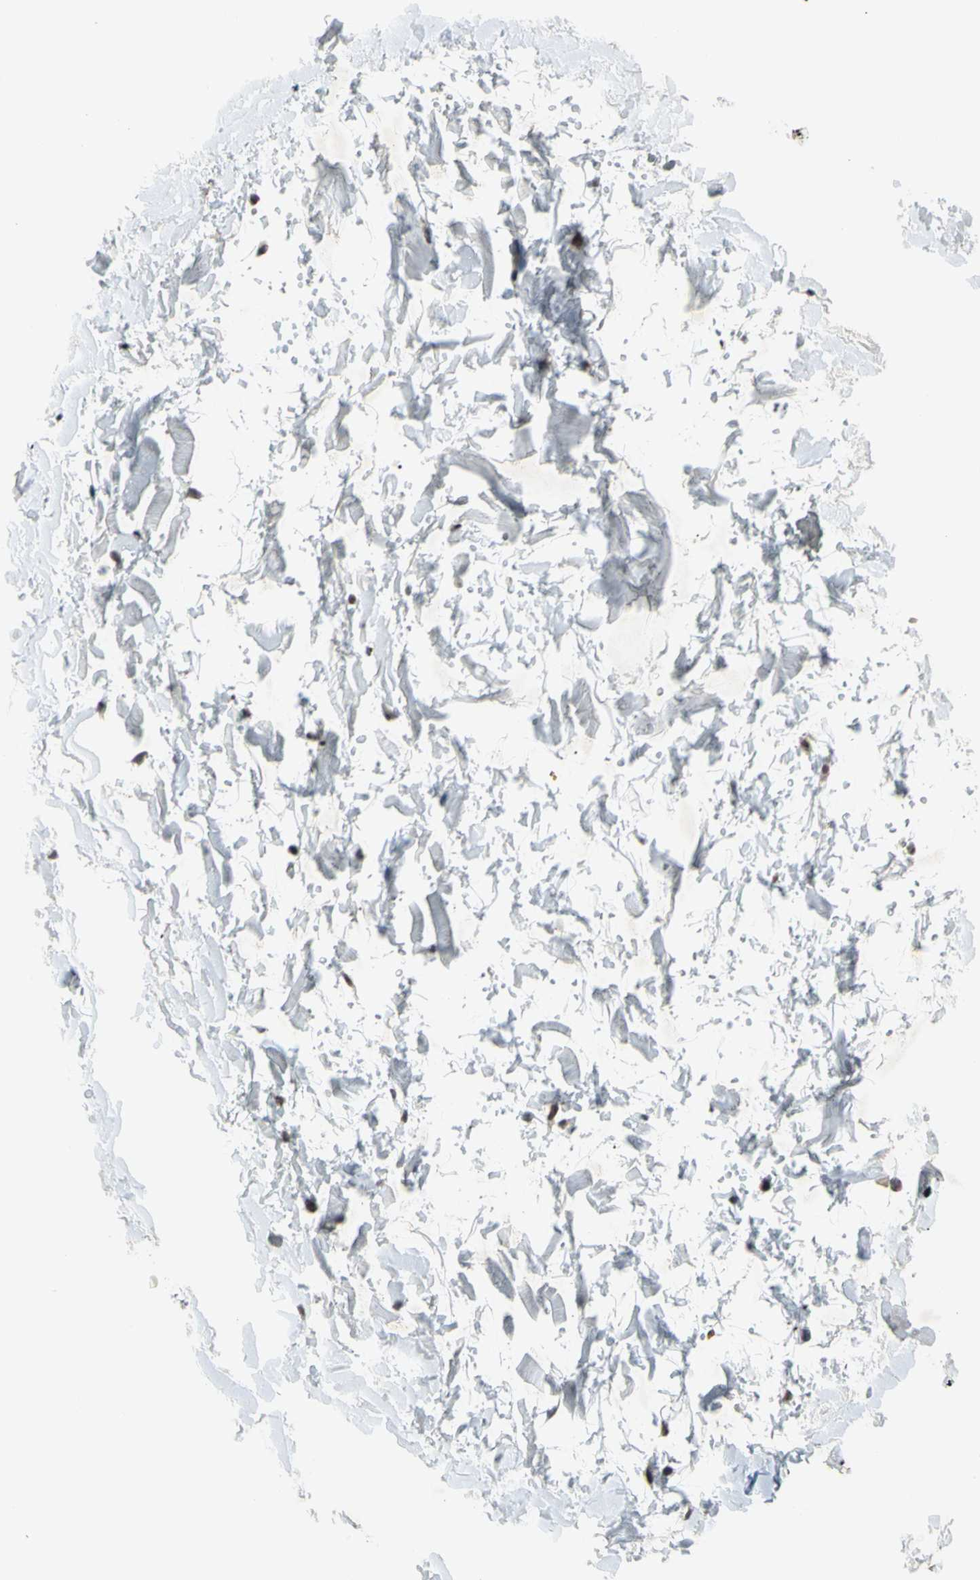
{"staining": {"intensity": "weak", "quantity": "25%-75%", "location": "cytoplasmic/membranous"}, "tissue": "adipose tissue", "cell_type": "Adipocytes", "image_type": "normal", "snomed": [{"axis": "morphology", "description": "Normal tissue, NOS"}, {"axis": "topography", "description": "Soft tissue"}], "caption": "Adipose tissue stained with DAB immunohistochemistry shows low levels of weak cytoplasmic/membranous staining in about 25%-75% of adipocytes.", "gene": "XPO1", "patient": {"sex": "male", "age": 72}}